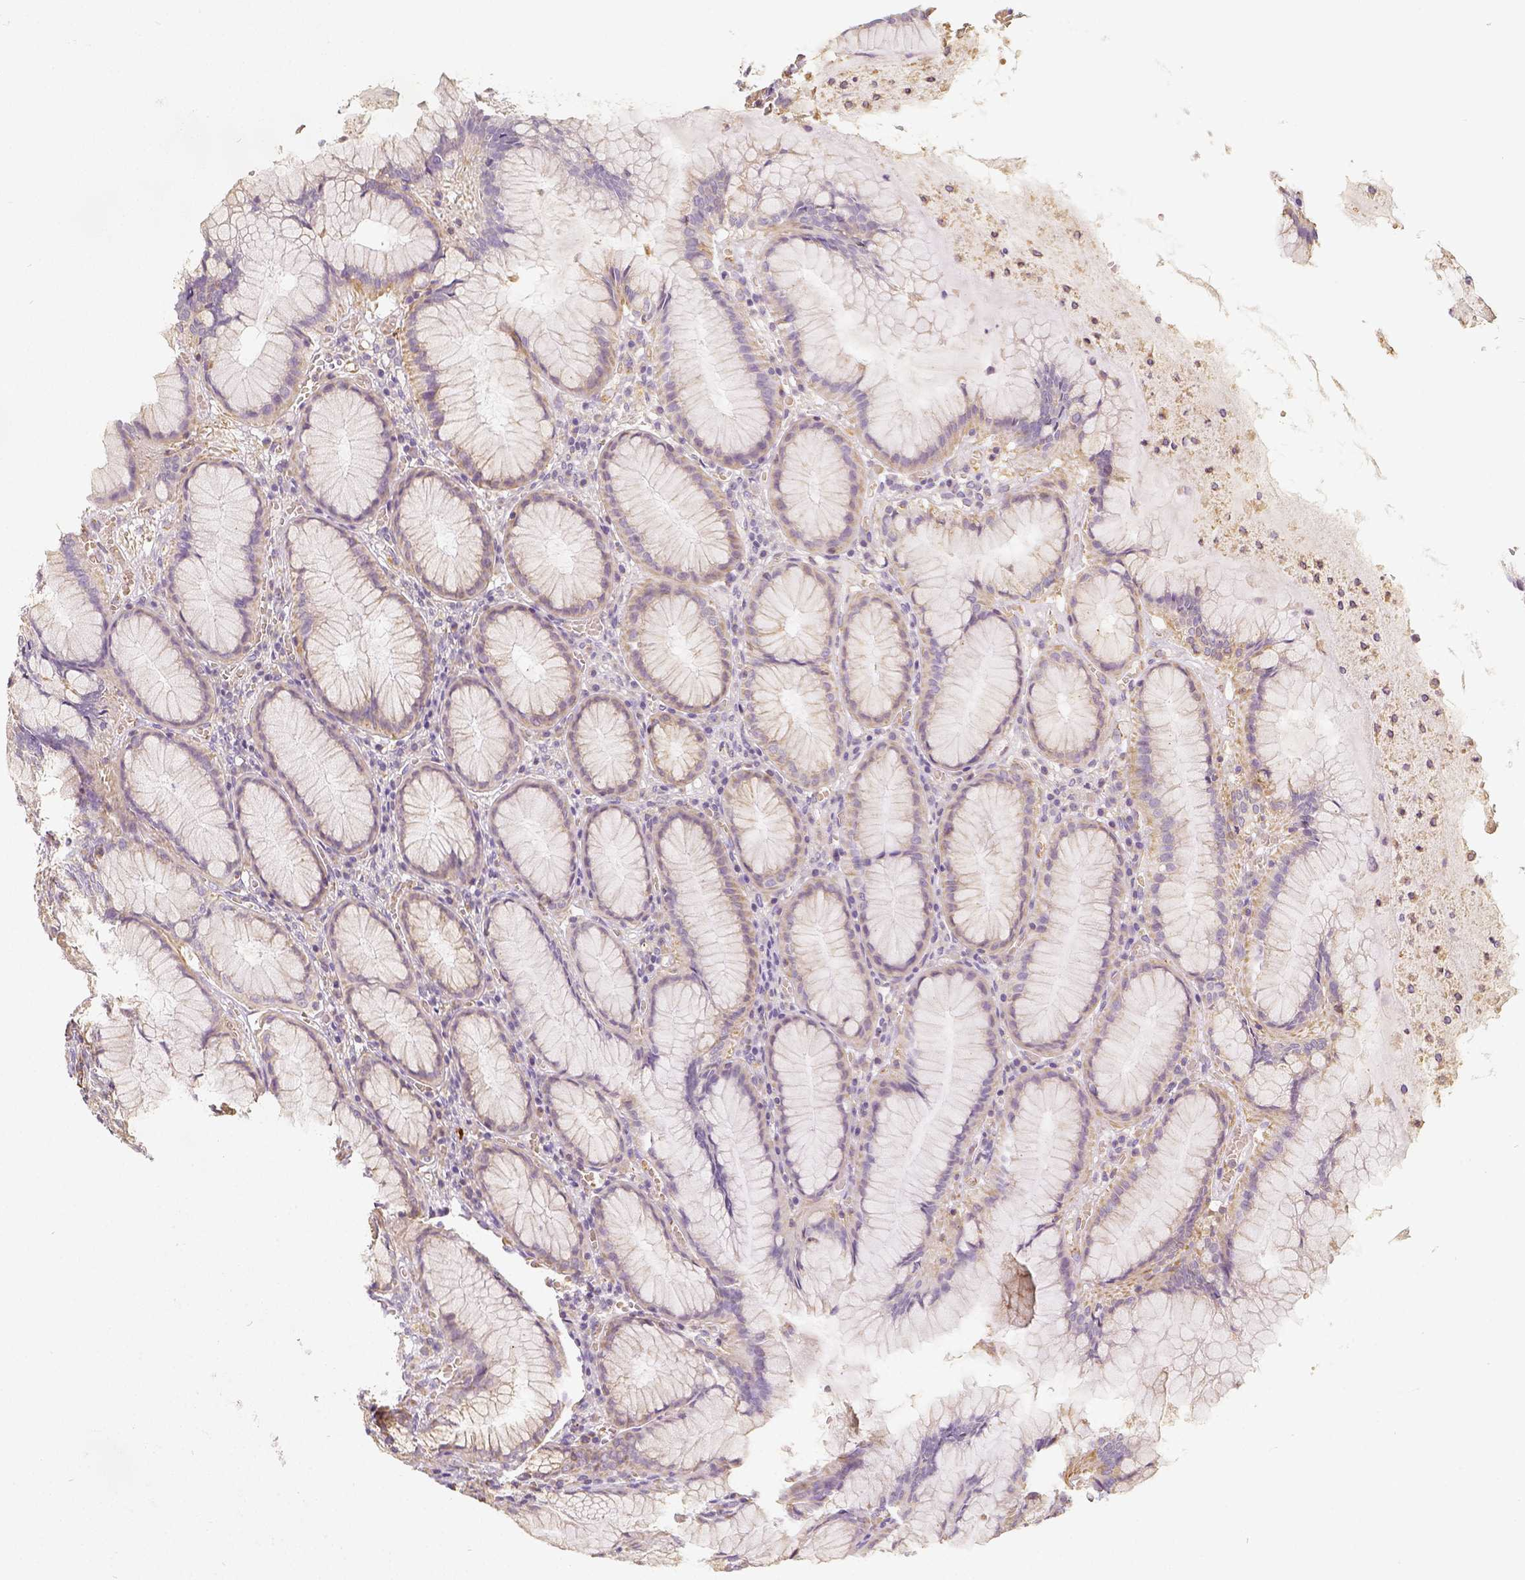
{"staining": {"intensity": "moderate", "quantity": "25%-75%", "location": "cytoplasmic/membranous"}, "tissue": "stomach", "cell_type": "Glandular cells", "image_type": "normal", "snomed": [{"axis": "morphology", "description": "Normal tissue, NOS"}, {"axis": "topography", "description": "Stomach"}], "caption": "Stomach stained with a protein marker reveals moderate staining in glandular cells.", "gene": "PGAM5", "patient": {"sex": "male", "age": 55}}